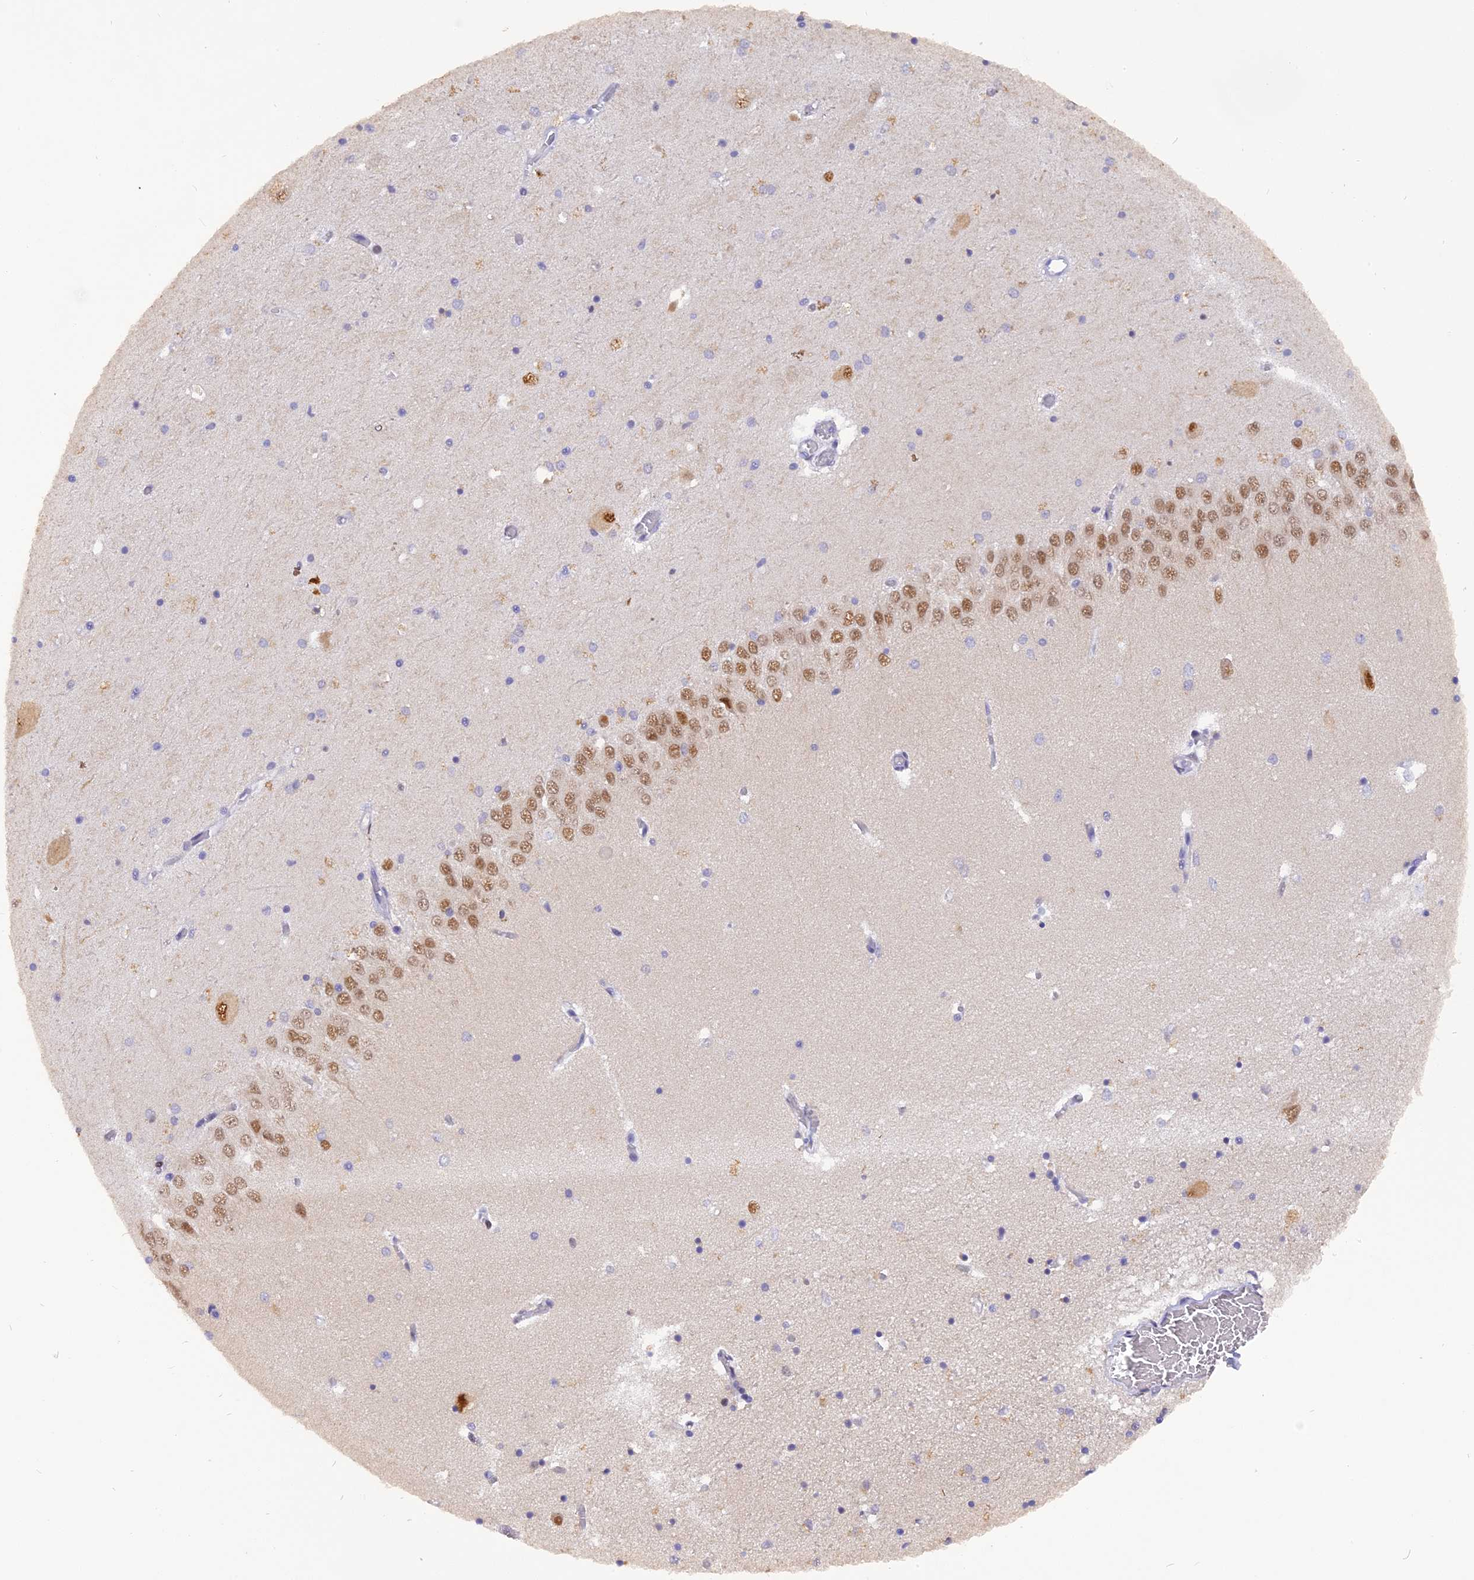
{"staining": {"intensity": "negative", "quantity": "none", "location": "none"}, "tissue": "hippocampus", "cell_type": "Glial cells", "image_type": "normal", "snomed": [{"axis": "morphology", "description": "Normal tissue, NOS"}, {"axis": "topography", "description": "Hippocampus"}], "caption": "This is a histopathology image of IHC staining of benign hippocampus, which shows no expression in glial cells.", "gene": "RABGGTA", "patient": {"sex": "male", "age": 70}}